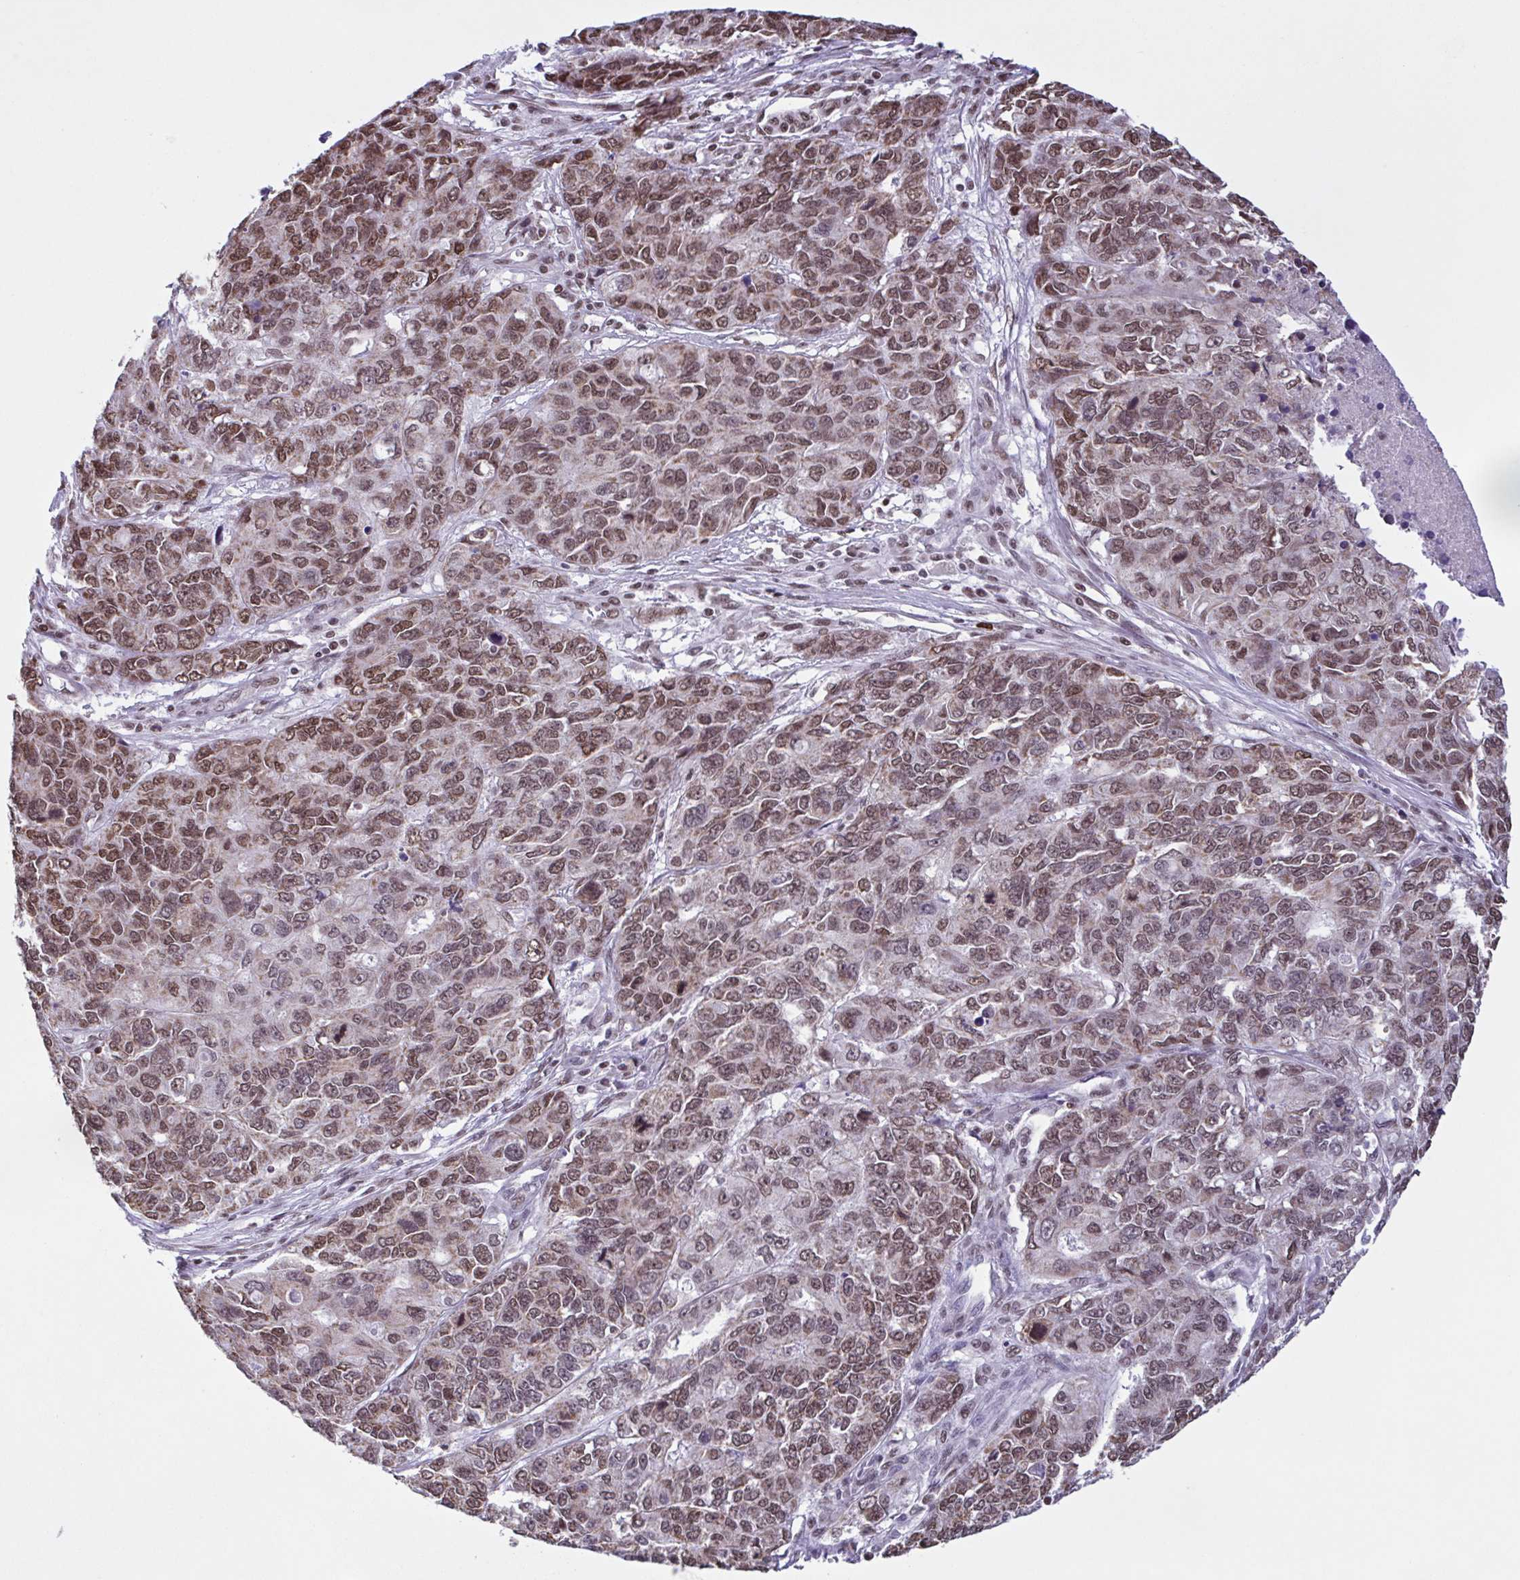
{"staining": {"intensity": "moderate", "quantity": ">75%", "location": "nuclear"}, "tissue": "endometrial cancer", "cell_type": "Tumor cells", "image_type": "cancer", "snomed": [{"axis": "morphology", "description": "Adenocarcinoma, NOS"}, {"axis": "topography", "description": "Uterus"}], "caption": "This histopathology image reveals immunohistochemistry (IHC) staining of human endometrial cancer (adenocarcinoma), with medium moderate nuclear positivity in approximately >75% of tumor cells.", "gene": "TIMM21", "patient": {"sex": "female", "age": 79}}